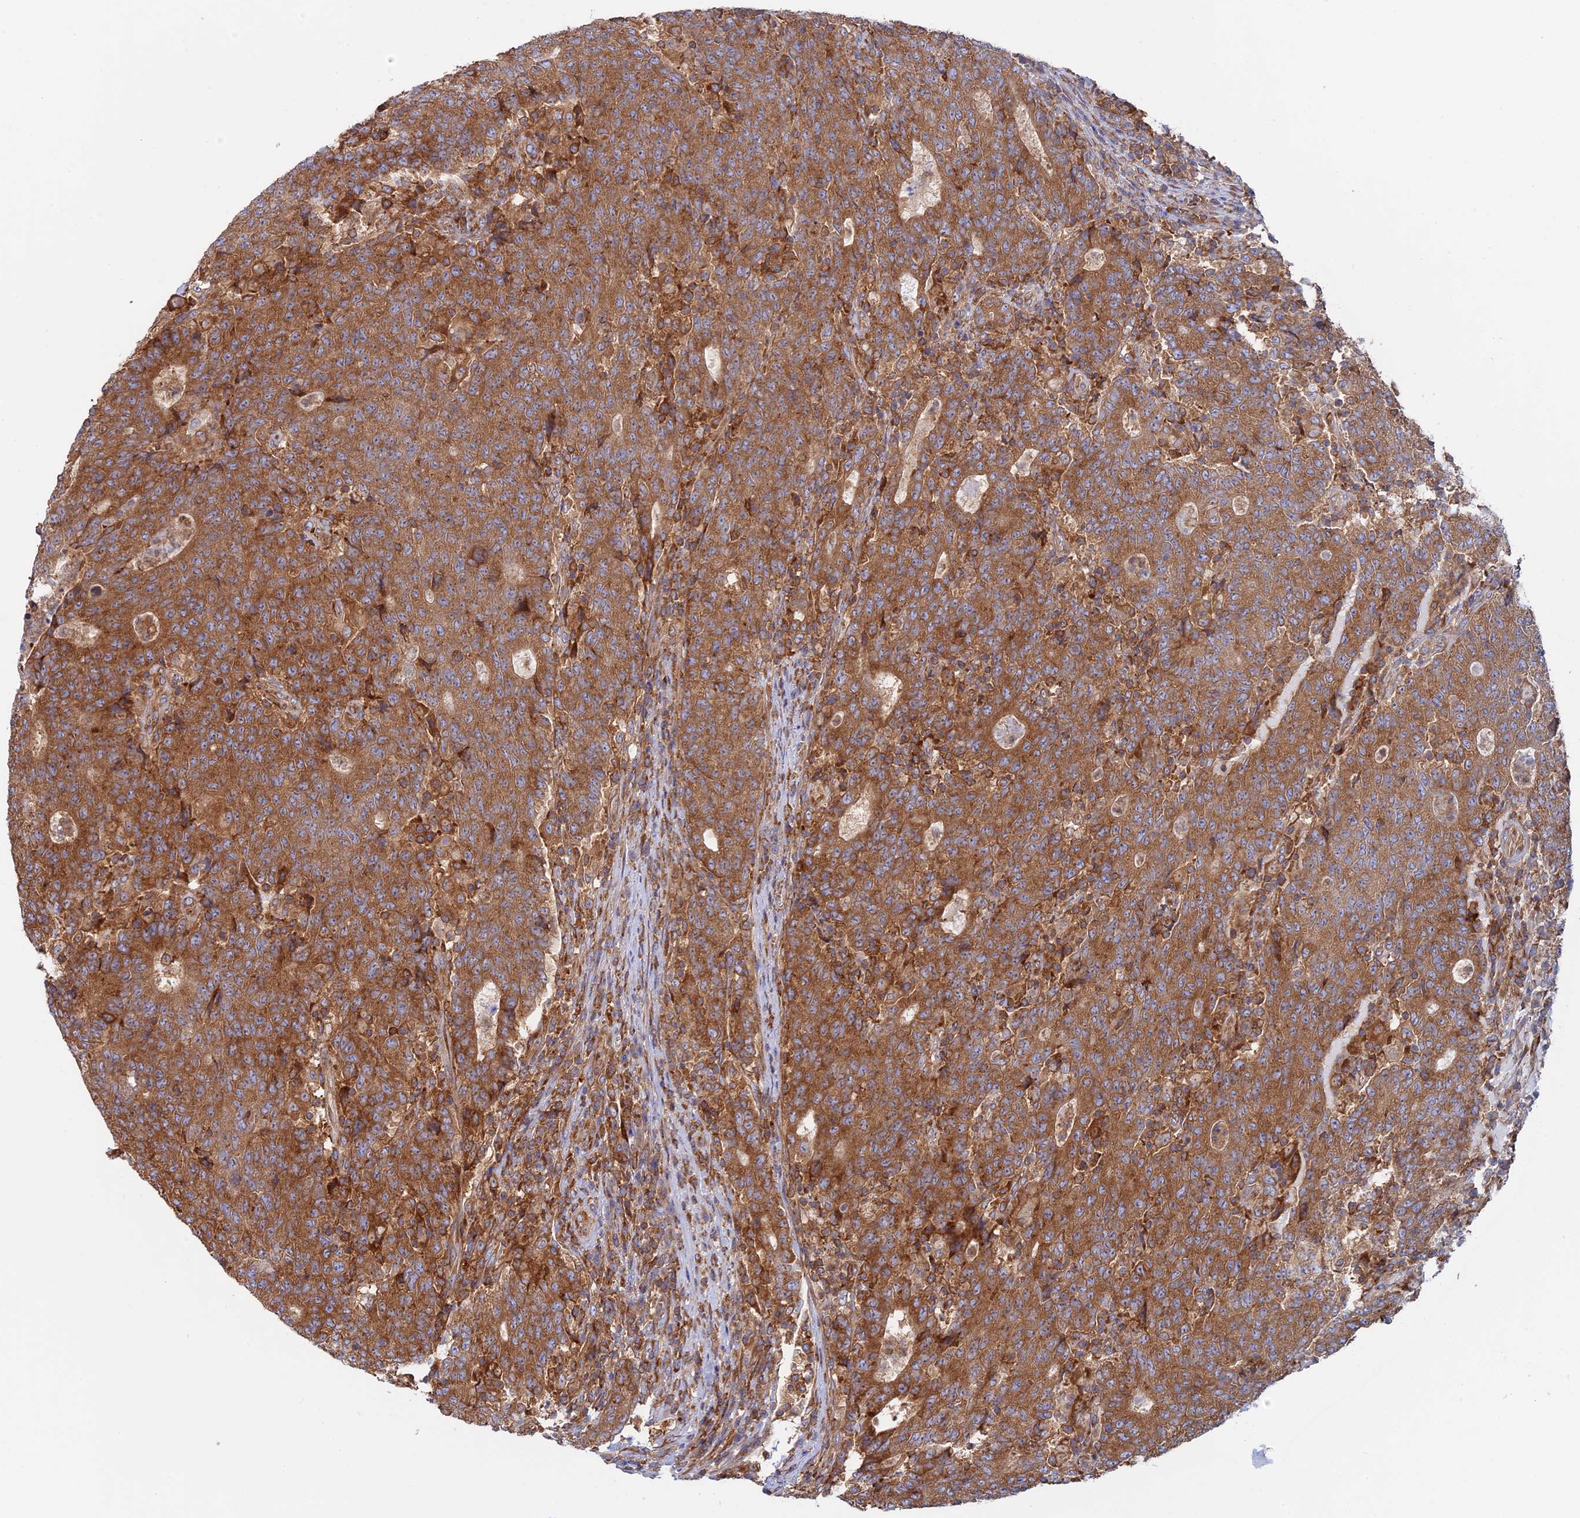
{"staining": {"intensity": "moderate", "quantity": ">75%", "location": "cytoplasmic/membranous"}, "tissue": "colorectal cancer", "cell_type": "Tumor cells", "image_type": "cancer", "snomed": [{"axis": "morphology", "description": "Adenocarcinoma, NOS"}, {"axis": "topography", "description": "Colon"}], "caption": "Brown immunohistochemical staining in adenocarcinoma (colorectal) reveals moderate cytoplasmic/membranous staining in about >75% of tumor cells.", "gene": "GMIP", "patient": {"sex": "female", "age": 75}}